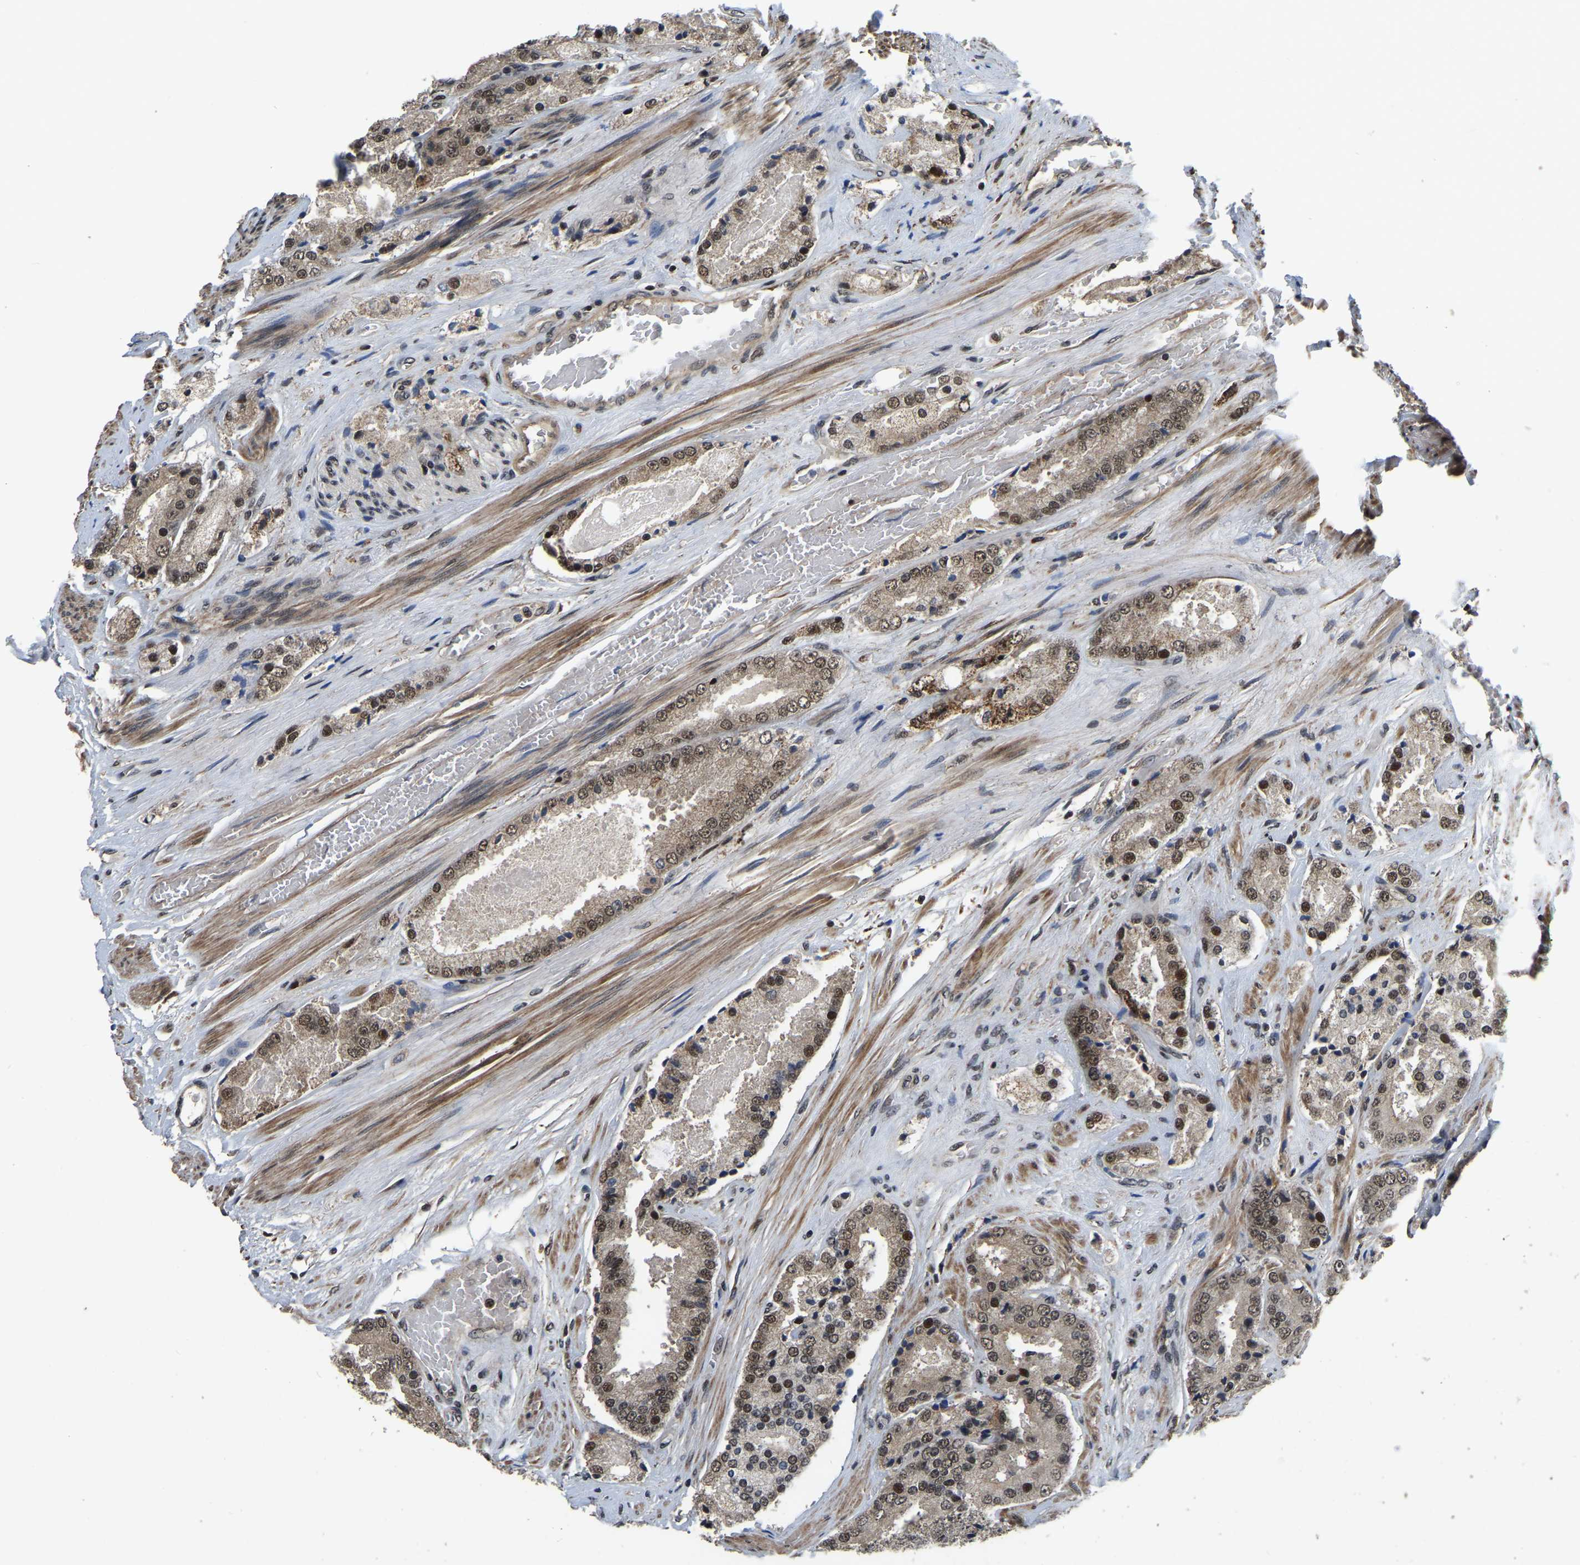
{"staining": {"intensity": "weak", "quantity": ">75%", "location": "nuclear"}, "tissue": "prostate cancer", "cell_type": "Tumor cells", "image_type": "cancer", "snomed": [{"axis": "morphology", "description": "Adenocarcinoma, High grade"}, {"axis": "topography", "description": "Prostate"}], "caption": "Human prostate adenocarcinoma (high-grade) stained with a brown dye exhibits weak nuclear positive positivity in about >75% of tumor cells.", "gene": "CIAO1", "patient": {"sex": "male", "age": 65}}